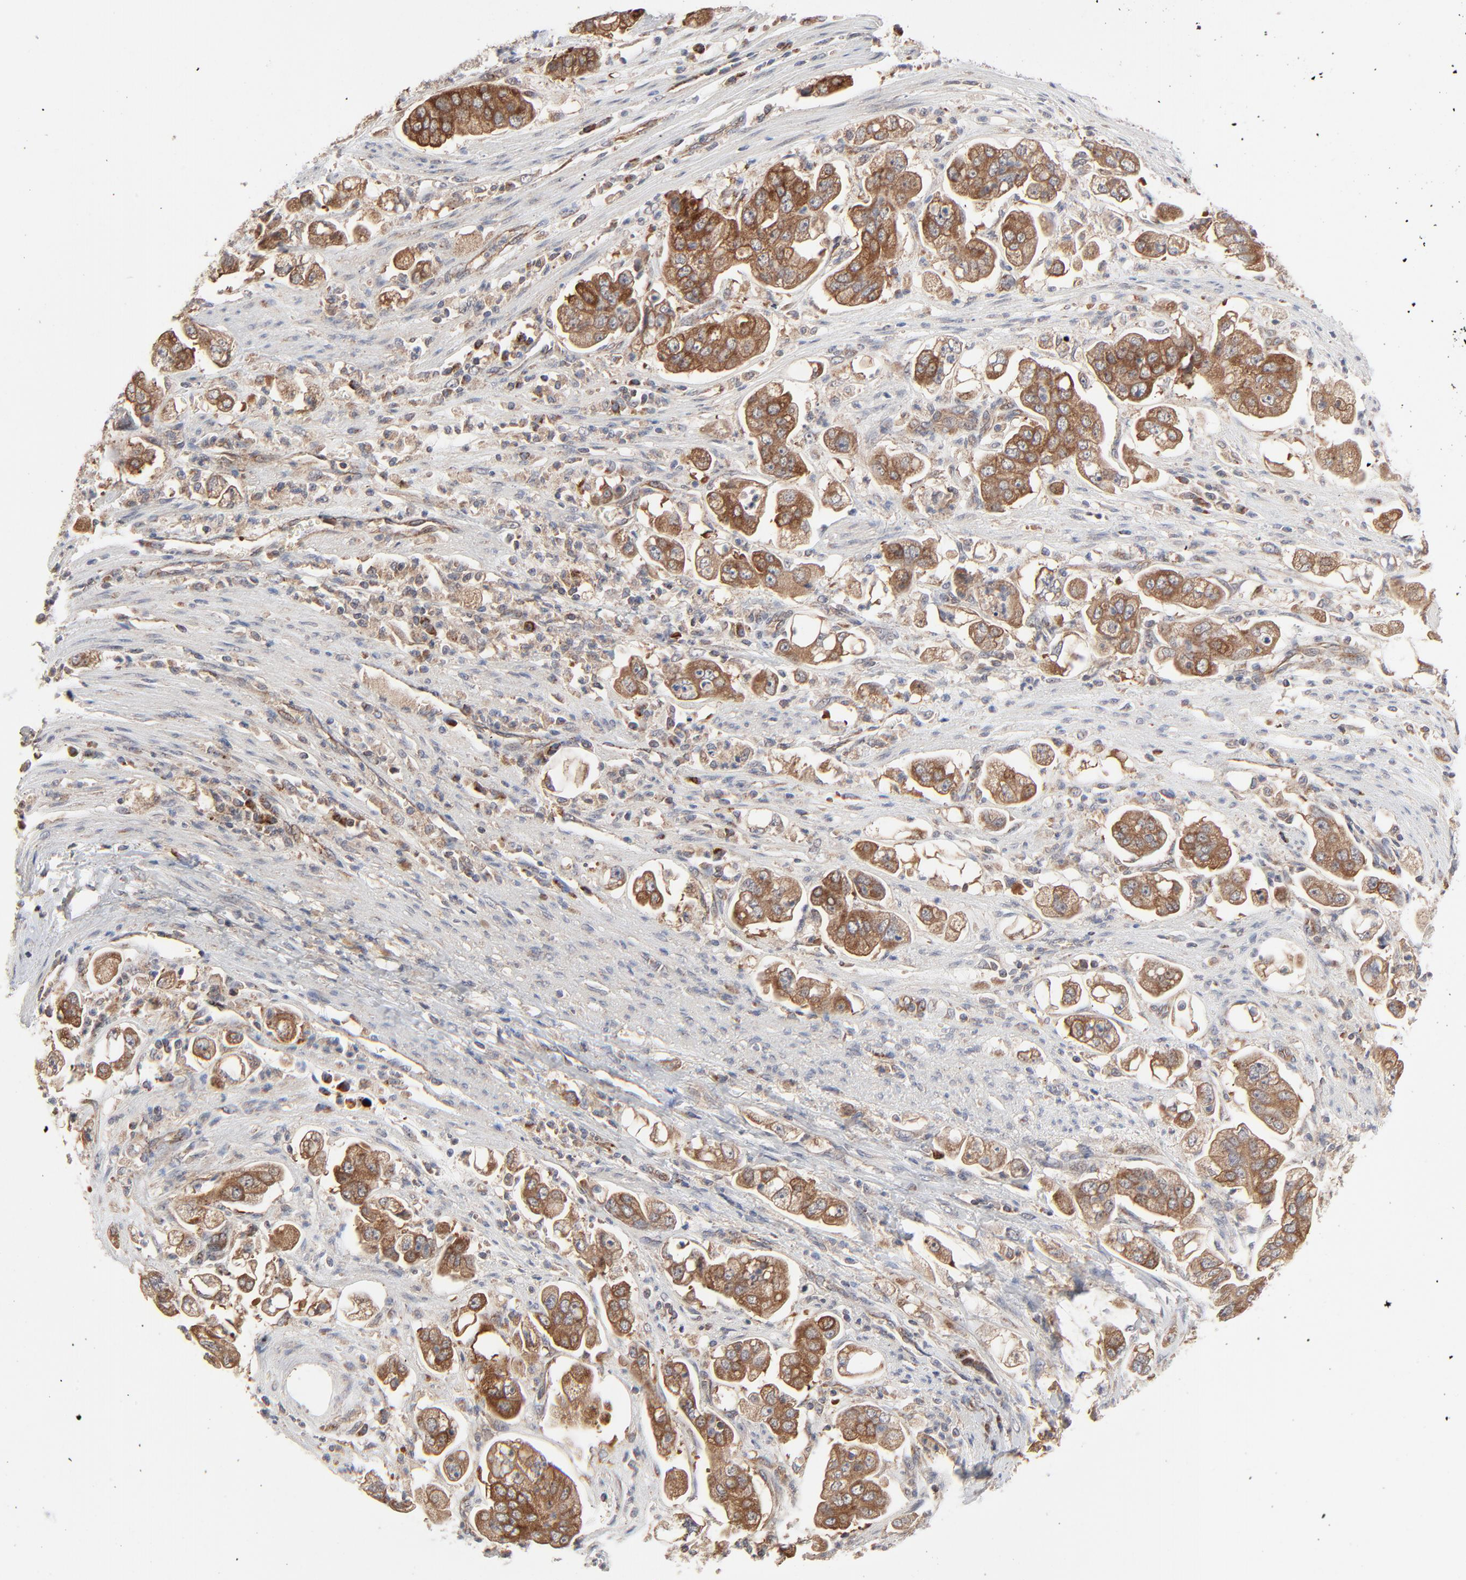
{"staining": {"intensity": "moderate", "quantity": ">75%", "location": "cytoplasmic/membranous"}, "tissue": "stomach cancer", "cell_type": "Tumor cells", "image_type": "cancer", "snomed": [{"axis": "morphology", "description": "Adenocarcinoma, NOS"}, {"axis": "topography", "description": "Stomach"}], "caption": "Stomach cancer stained for a protein shows moderate cytoplasmic/membranous positivity in tumor cells.", "gene": "ABLIM3", "patient": {"sex": "male", "age": 62}}